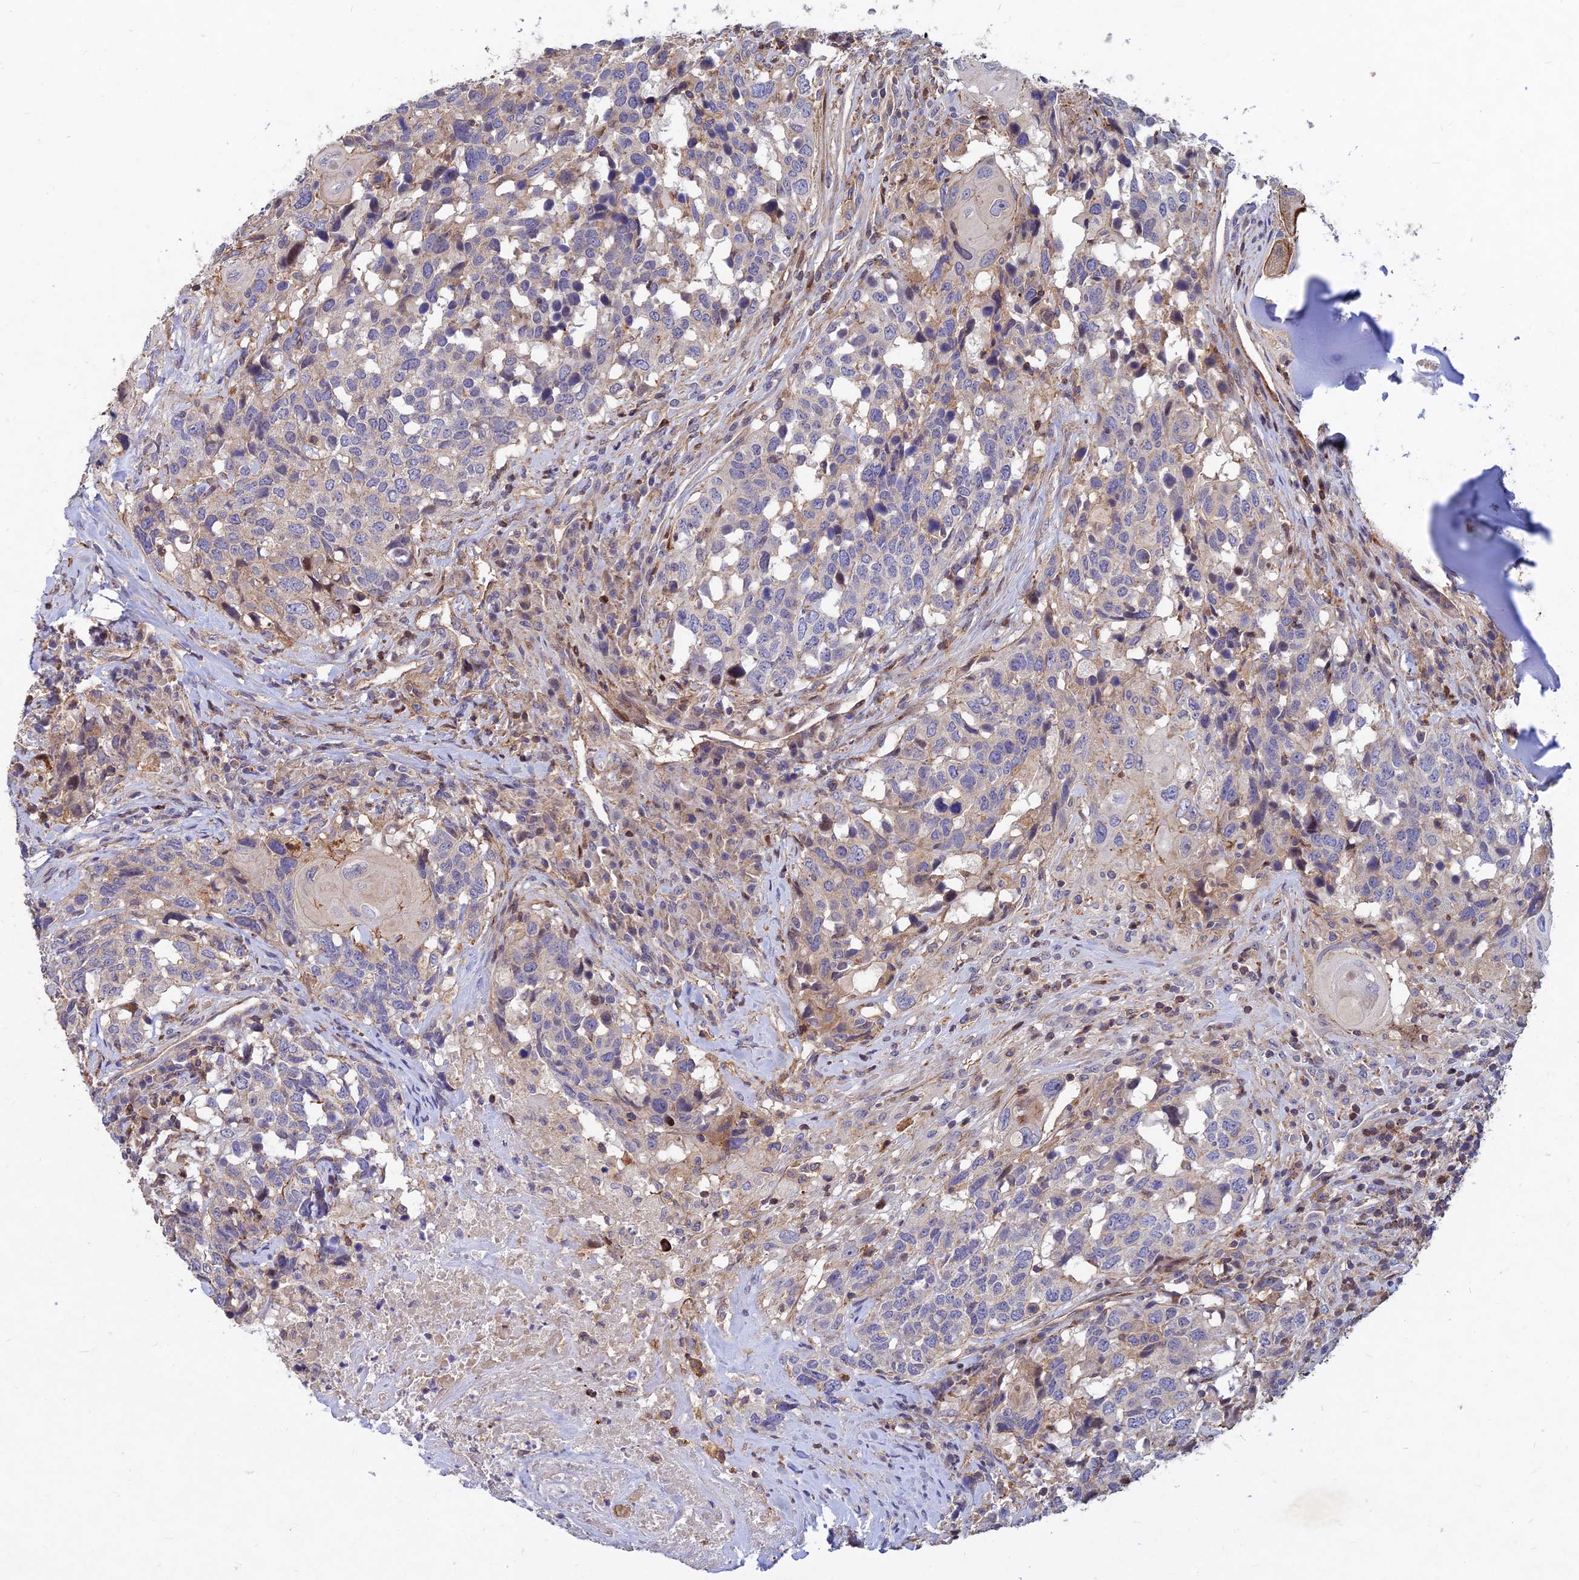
{"staining": {"intensity": "negative", "quantity": "none", "location": "none"}, "tissue": "head and neck cancer", "cell_type": "Tumor cells", "image_type": "cancer", "snomed": [{"axis": "morphology", "description": "Squamous cell carcinoma, NOS"}, {"axis": "topography", "description": "Head-Neck"}], "caption": "Tumor cells show no significant staining in squamous cell carcinoma (head and neck).", "gene": "RELCH", "patient": {"sex": "male", "age": 66}}